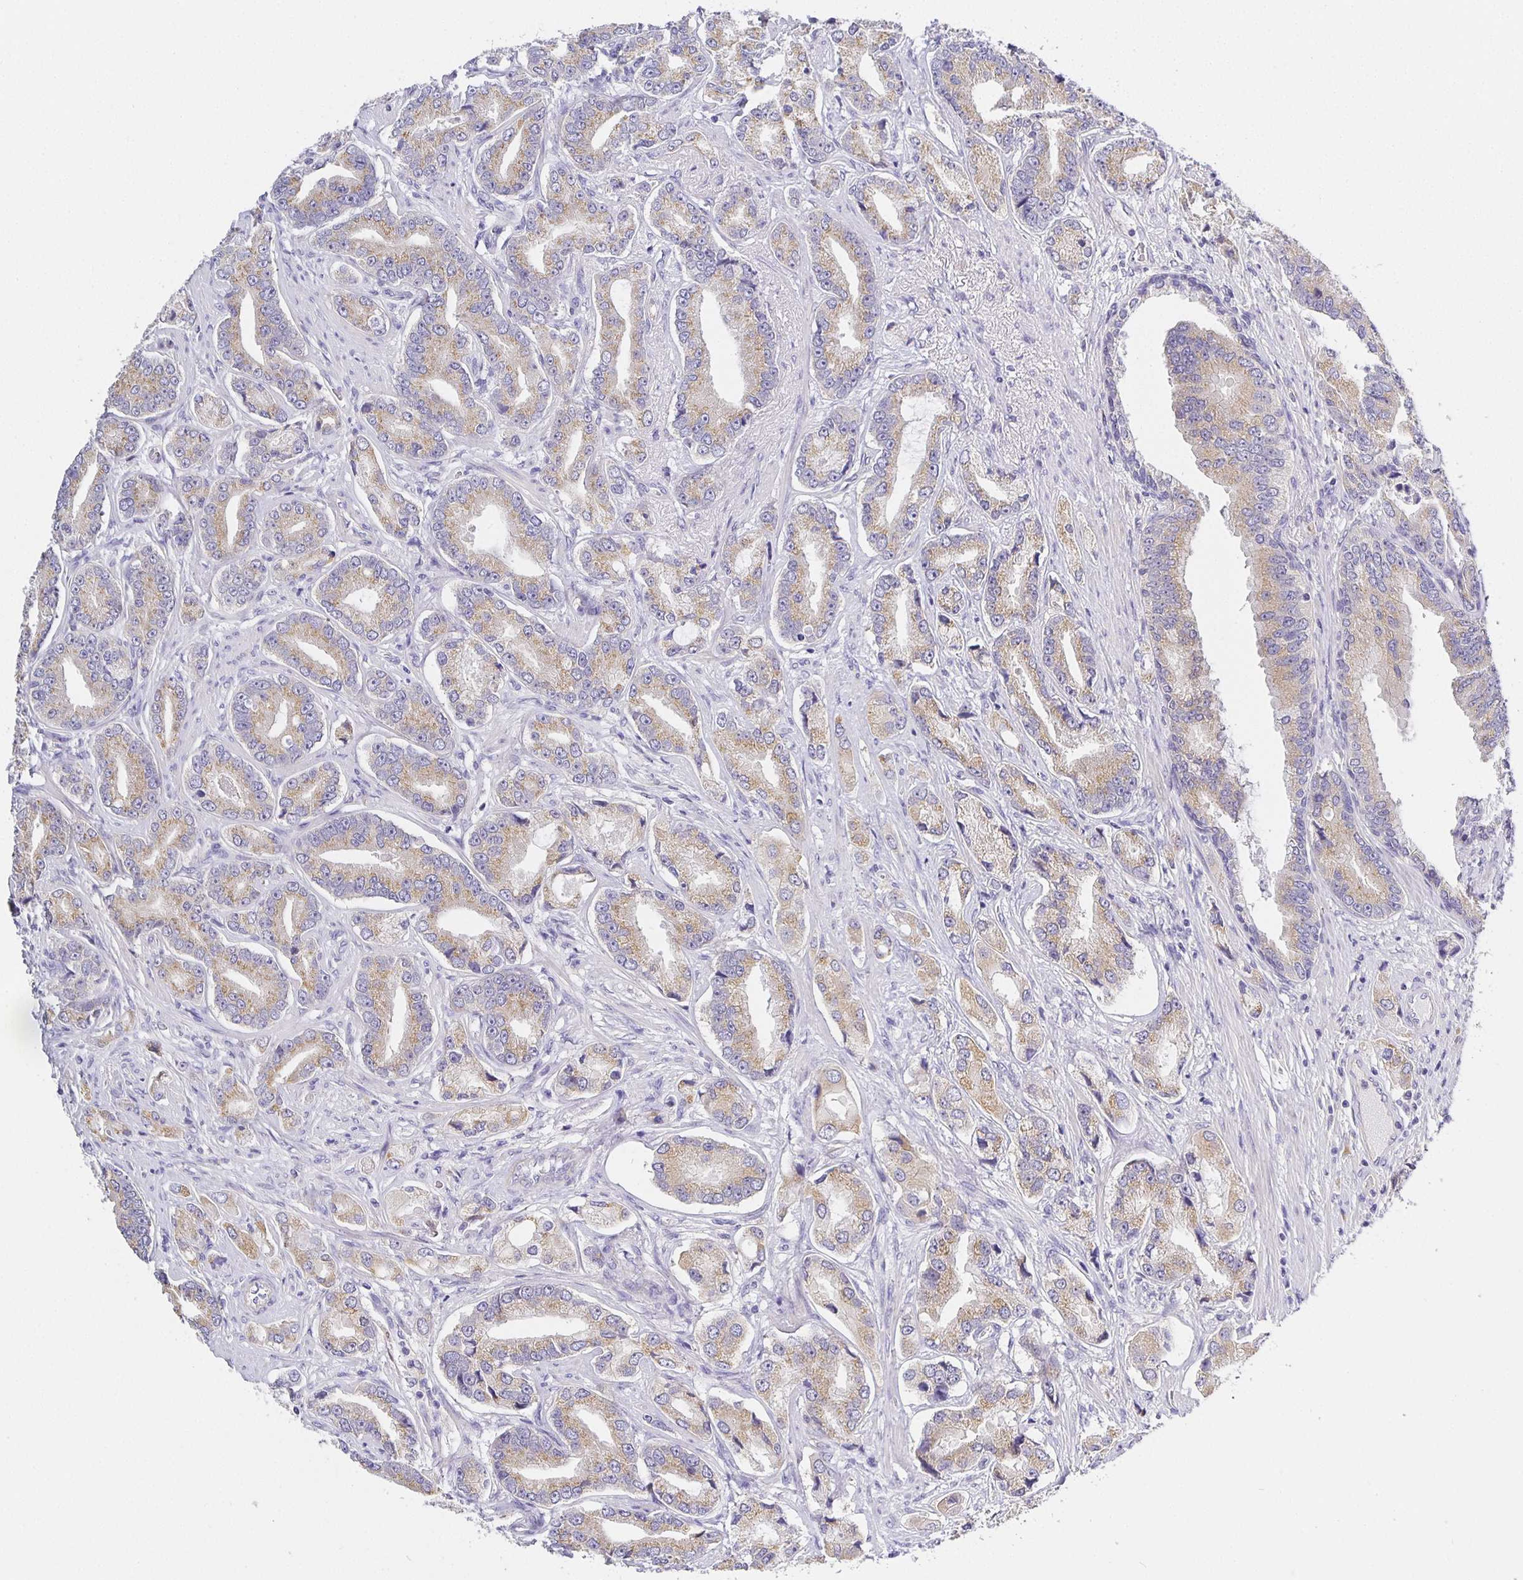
{"staining": {"intensity": "moderate", "quantity": ">75%", "location": "cytoplasmic/membranous"}, "tissue": "prostate cancer", "cell_type": "Tumor cells", "image_type": "cancer", "snomed": [{"axis": "morphology", "description": "Adenocarcinoma, High grade"}, {"axis": "topography", "description": "Prostate and seminal vesicle, NOS"}], "caption": "Protein expression analysis of prostate cancer (adenocarcinoma (high-grade)) displays moderate cytoplasmic/membranous positivity in about >75% of tumor cells.", "gene": "OPALIN", "patient": {"sex": "male", "age": 61}}